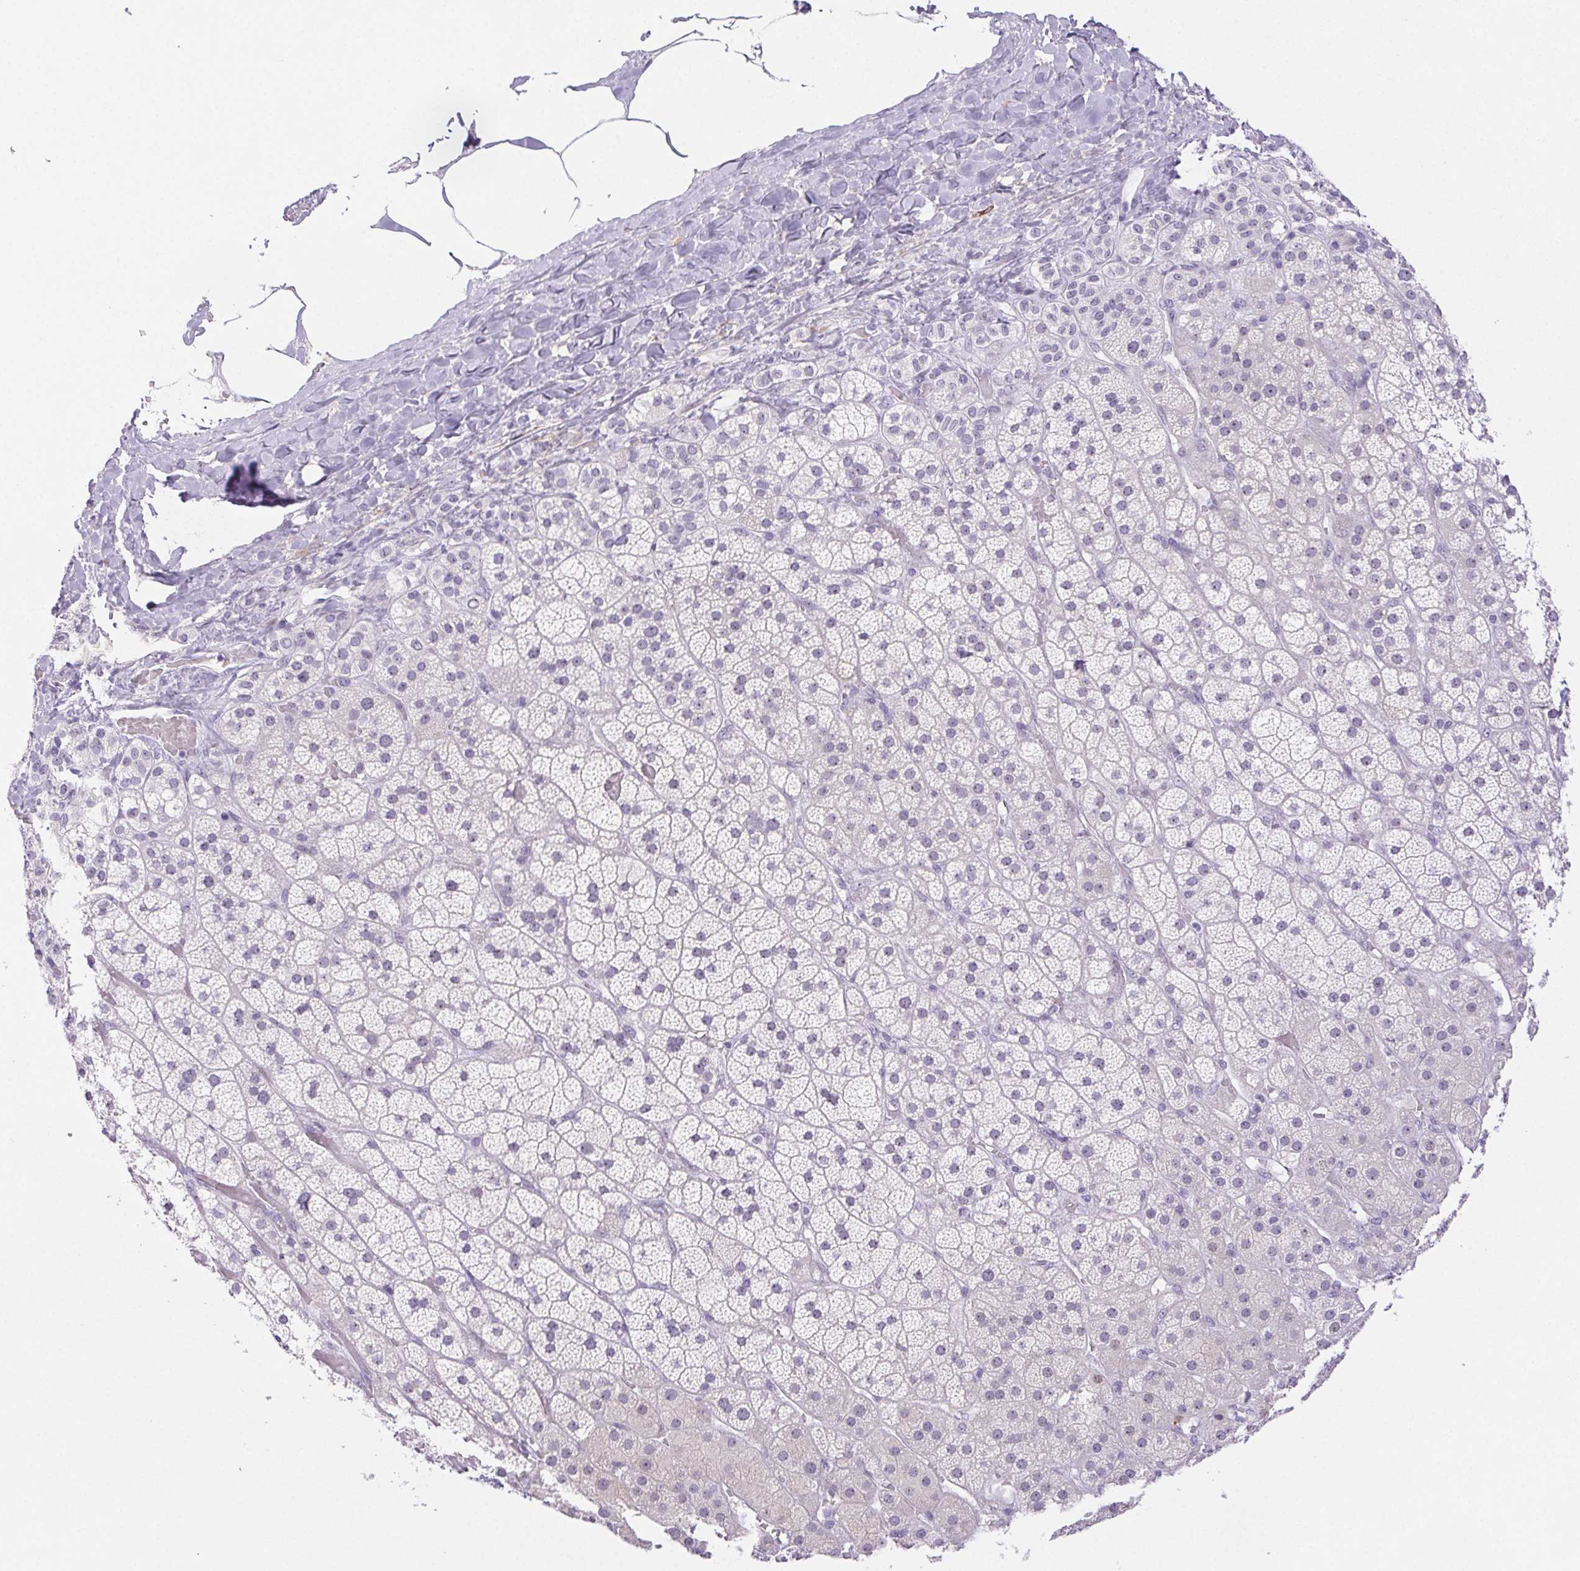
{"staining": {"intensity": "negative", "quantity": "none", "location": "none"}, "tissue": "adrenal gland", "cell_type": "Glandular cells", "image_type": "normal", "snomed": [{"axis": "morphology", "description": "Normal tissue, NOS"}, {"axis": "topography", "description": "Adrenal gland"}], "caption": "Immunohistochemistry of normal adrenal gland shows no staining in glandular cells. (DAB immunohistochemistry (IHC) visualized using brightfield microscopy, high magnification).", "gene": "ST8SIA3", "patient": {"sex": "male", "age": 57}}